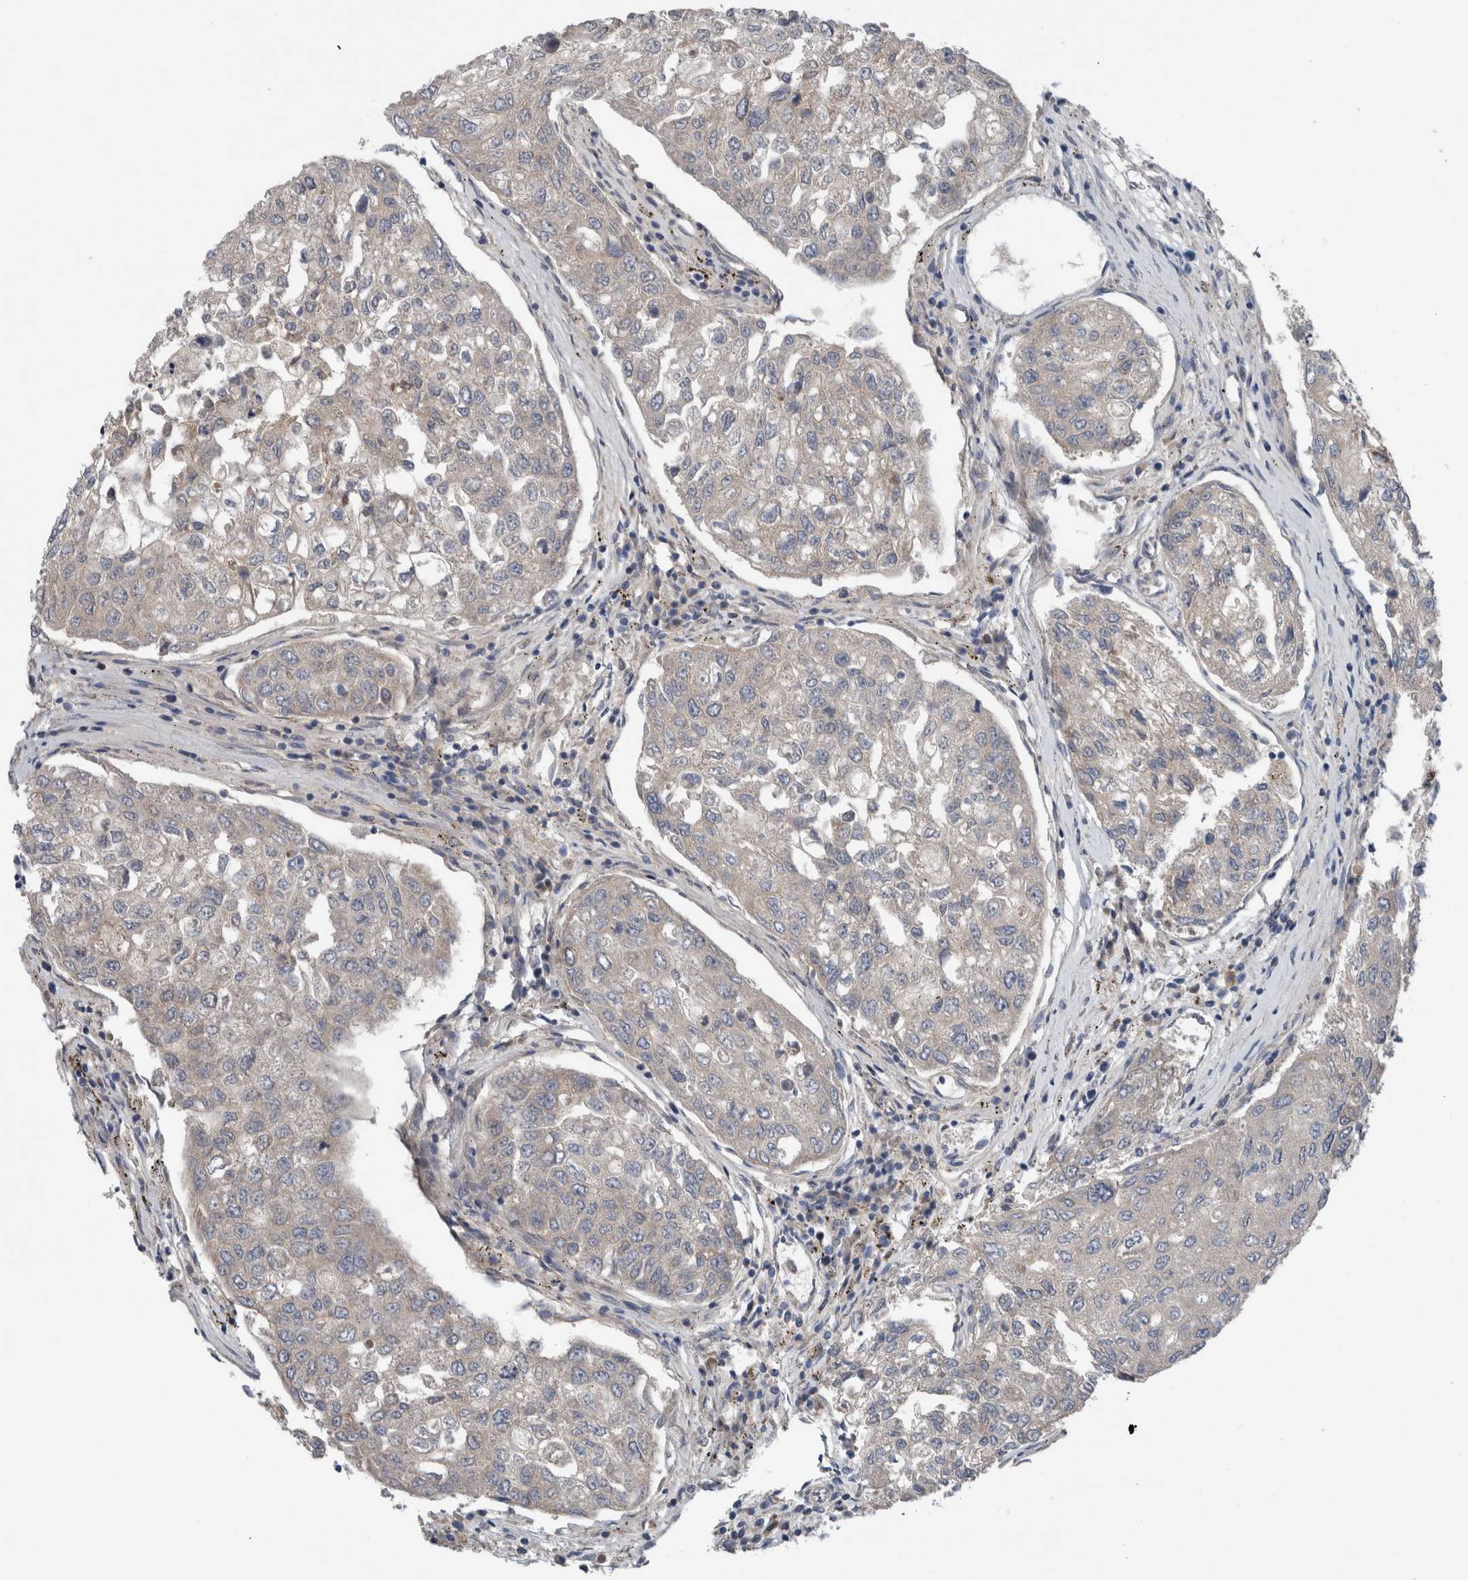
{"staining": {"intensity": "negative", "quantity": "none", "location": "none"}, "tissue": "urothelial cancer", "cell_type": "Tumor cells", "image_type": "cancer", "snomed": [{"axis": "morphology", "description": "Urothelial carcinoma, High grade"}, {"axis": "topography", "description": "Lymph node"}, {"axis": "topography", "description": "Urinary bladder"}], "caption": "High magnification brightfield microscopy of urothelial cancer stained with DAB (brown) and counterstained with hematoxylin (blue): tumor cells show no significant staining.", "gene": "CRNN", "patient": {"sex": "male", "age": 51}}